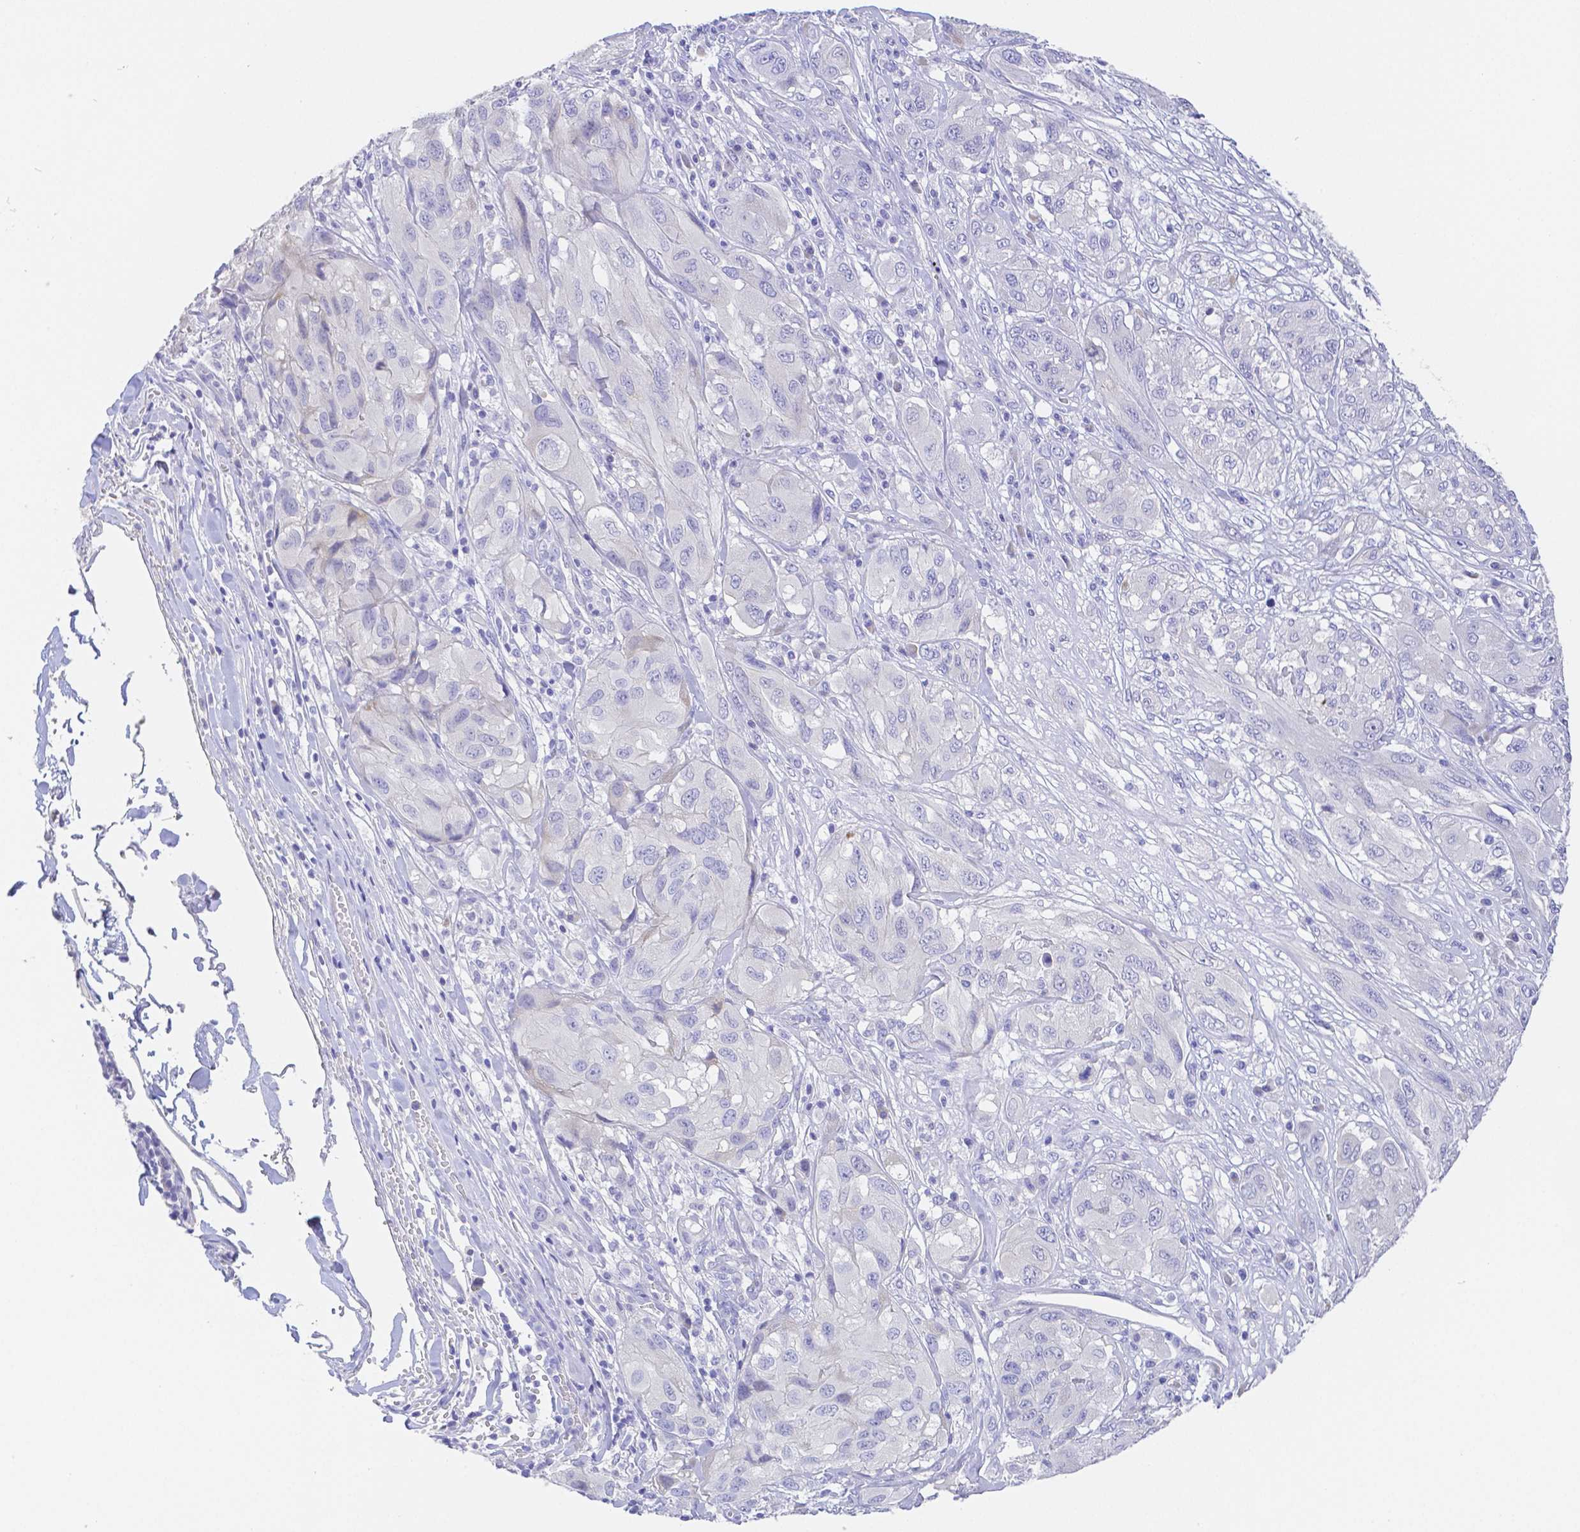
{"staining": {"intensity": "negative", "quantity": "none", "location": "none"}, "tissue": "melanoma", "cell_type": "Tumor cells", "image_type": "cancer", "snomed": [{"axis": "morphology", "description": "Malignant melanoma, NOS"}, {"axis": "topography", "description": "Skin"}], "caption": "Immunohistochemistry (IHC) of human malignant melanoma demonstrates no staining in tumor cells. (Stains: DAB IHC with hematoxylin counter stain, Microscopy: brightfield microscopy at high magnification).", "gene": "ZG16B", "patient": {"sex": "female", "age": 91}}